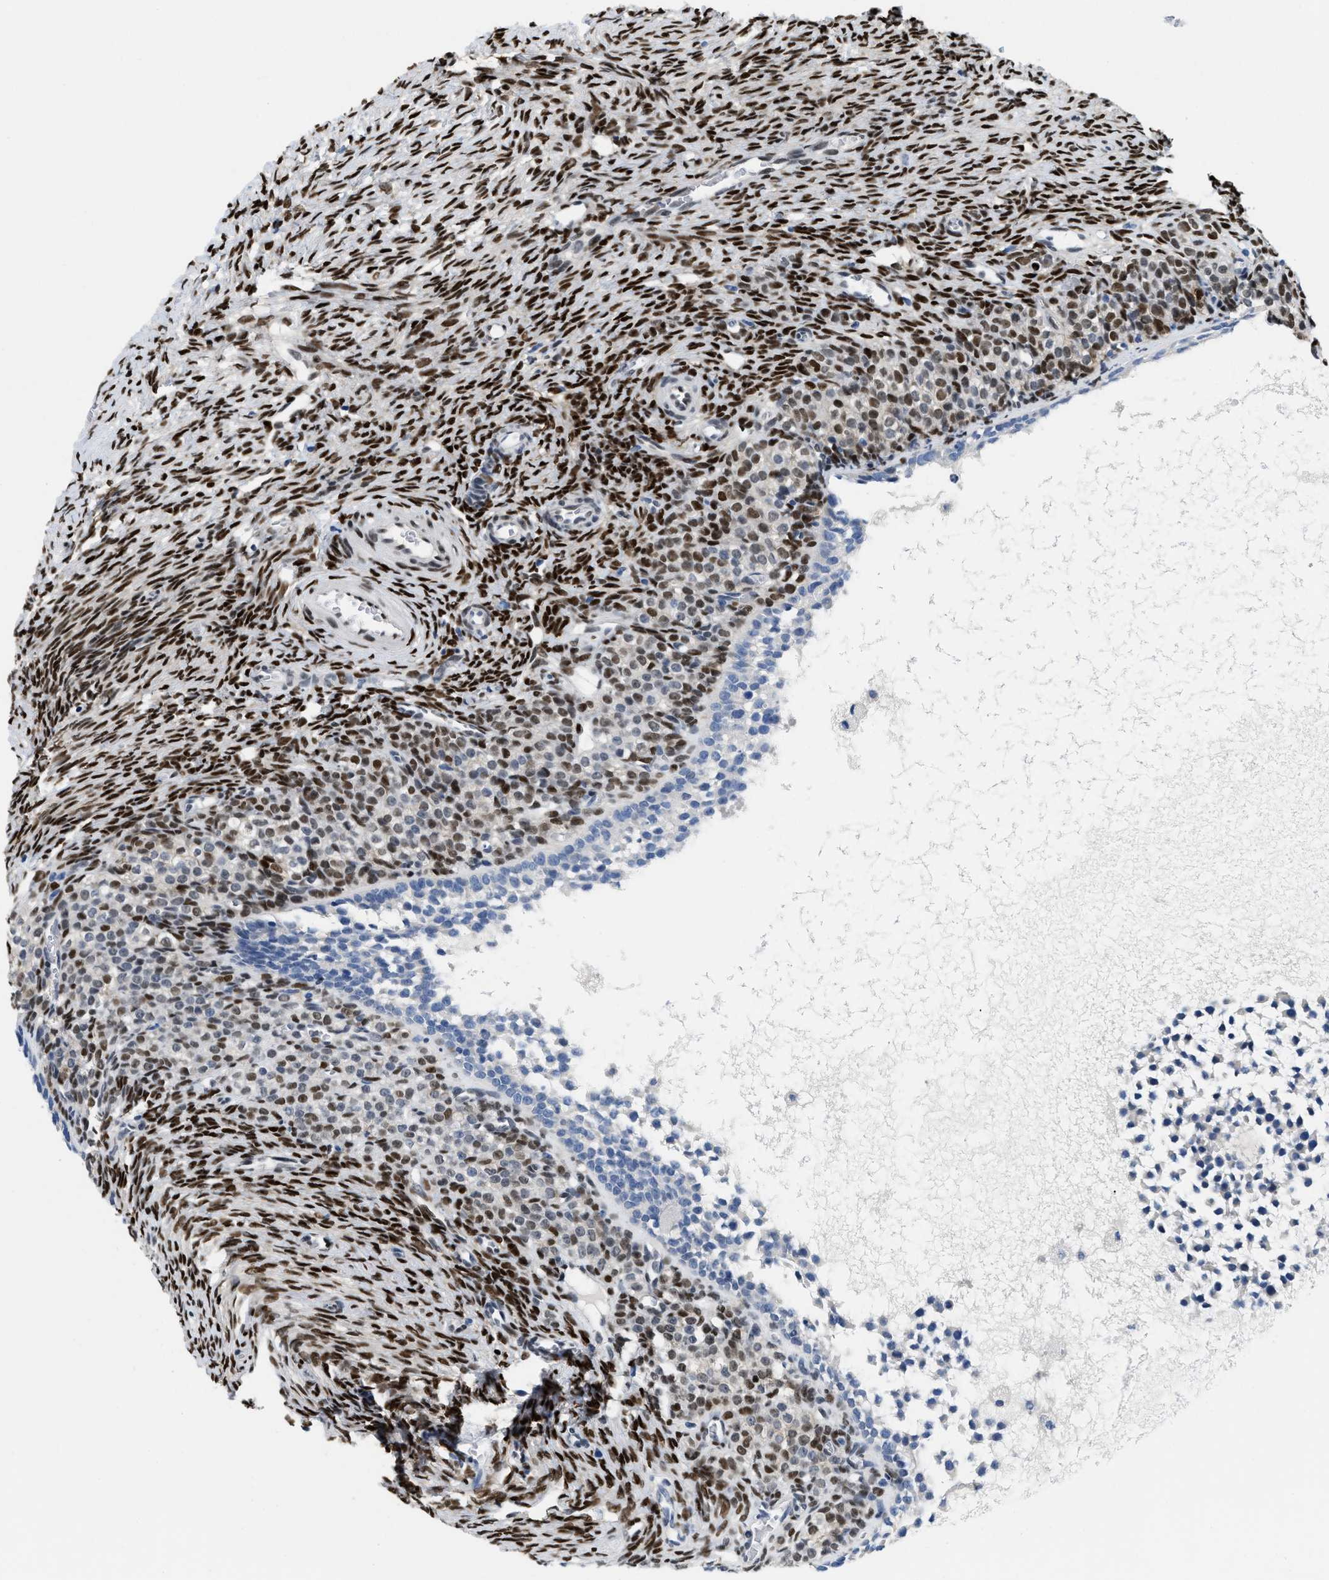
{"staining": {"intensity": "moderate", "quantity": "25%-75%", "location": "nuclear"}, "tissue": "ovary", "cell_type": "Follicle cells", "image_type": "normal", "snomed": [{"axis": "morphology", "description": "Normal tissue, NOS"}, {"axis": "topography", "description": "Ovary"}], "caption": "A high-resolution photomicrograph shows immunohistochemistry (IHC) staining of normal ovary, which exhibits moderate nuclear staining in approximately 25%-75% of follicle cells.", "gene": "NFIX", "patient": {"sex": "female", "age": 27}}